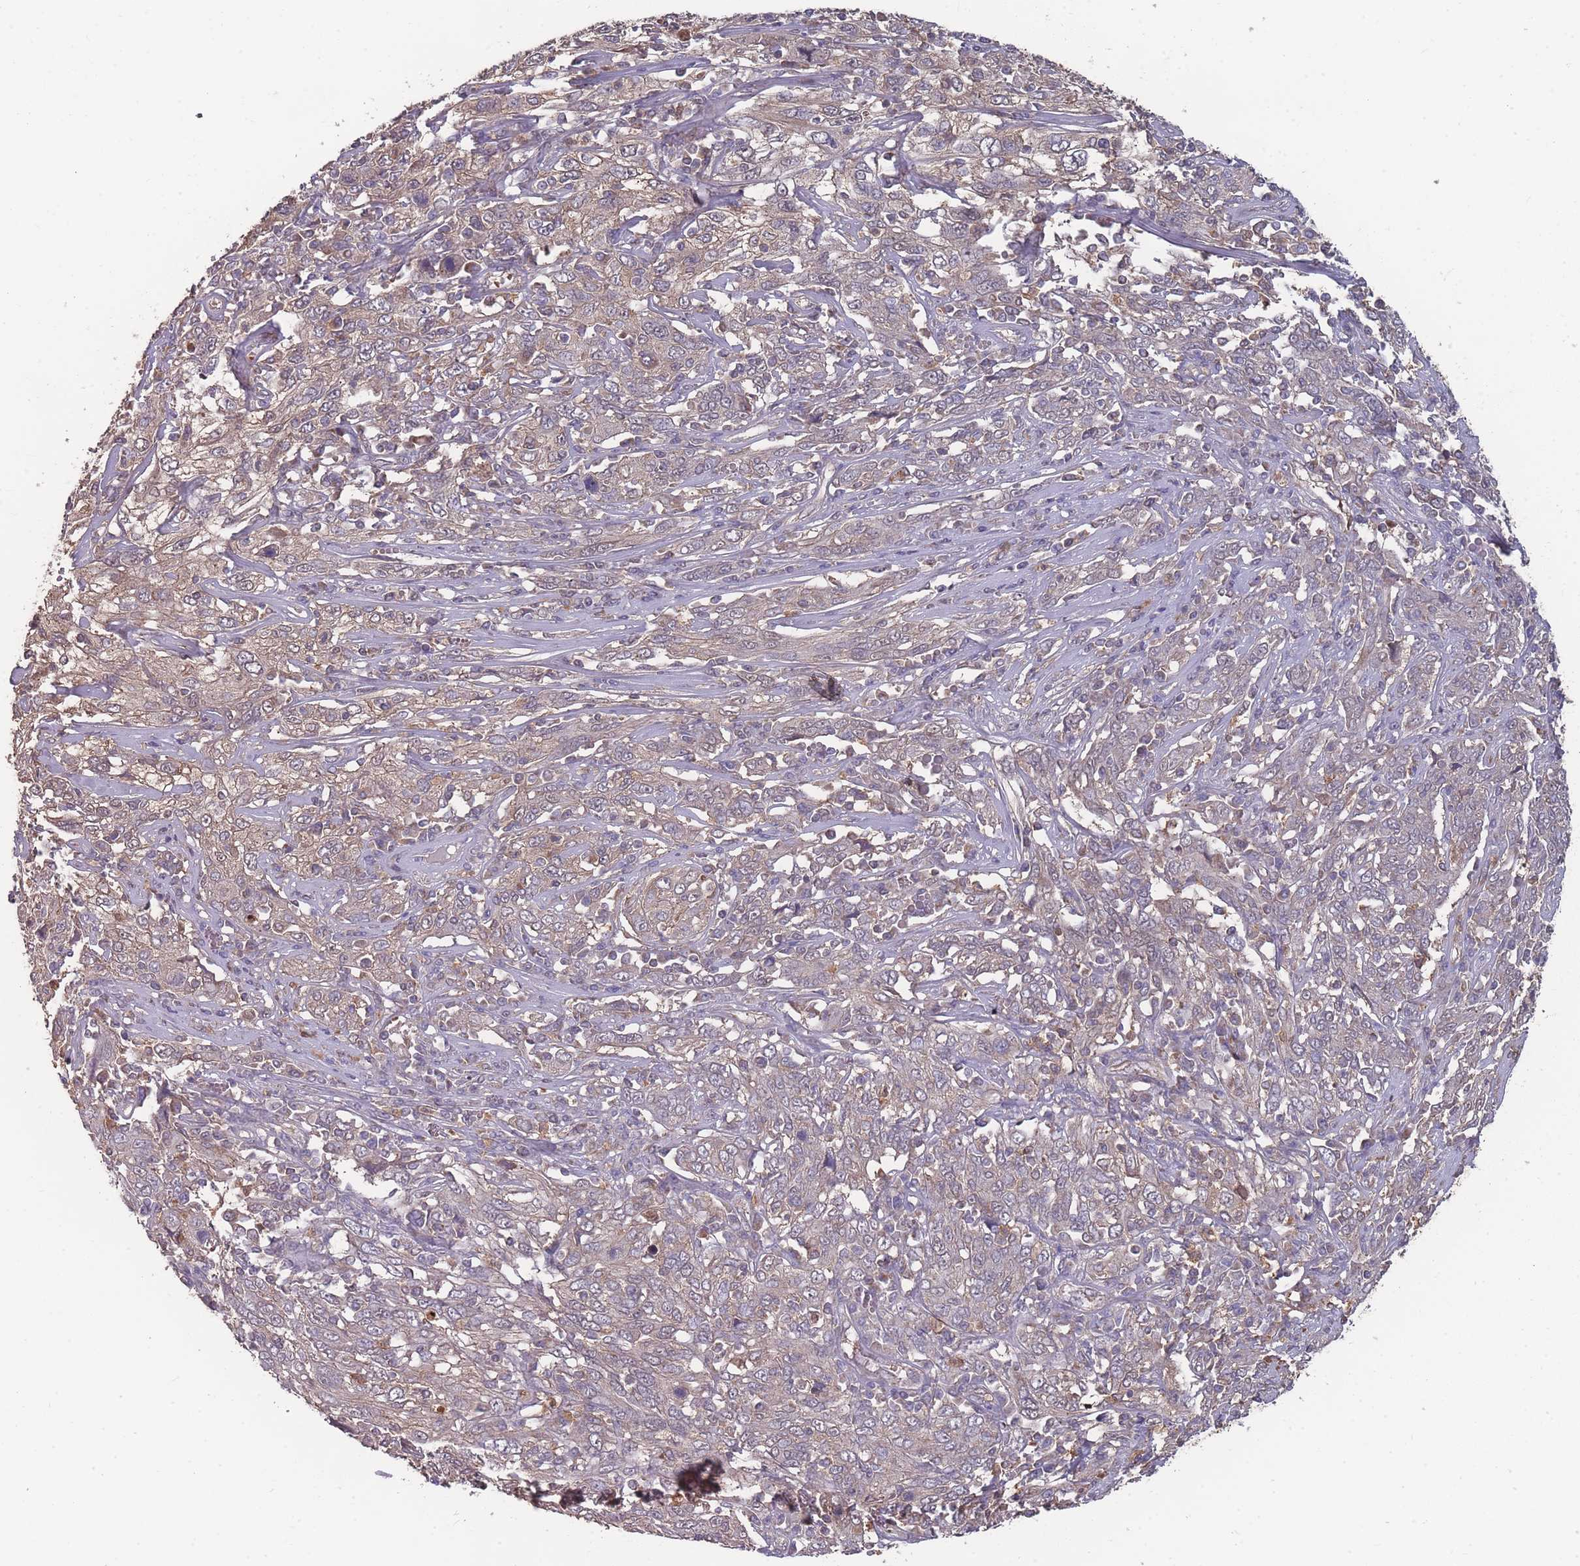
{"staining": {"intensity": "weak", "quantity": "25%-75%", "location": "cytoplasmic/membranous"}, "tissue": "cervical cancer", "cell_type": "Tumor cells", "image_type": "cancer", "snomed": [{"axis": "morphology", "description": "Squamous cell carcinoma, NOS"}, {"axis": "topography", "description": "Cervix"}], "caption": "Squamous cell carcinoma (cervical) tissue shows weak cytoplasmic/membranous positivity in about 25%-75% of tumor cells", "gene": "SLC35B4", "patient": {"sex": "female", "age": 46}}